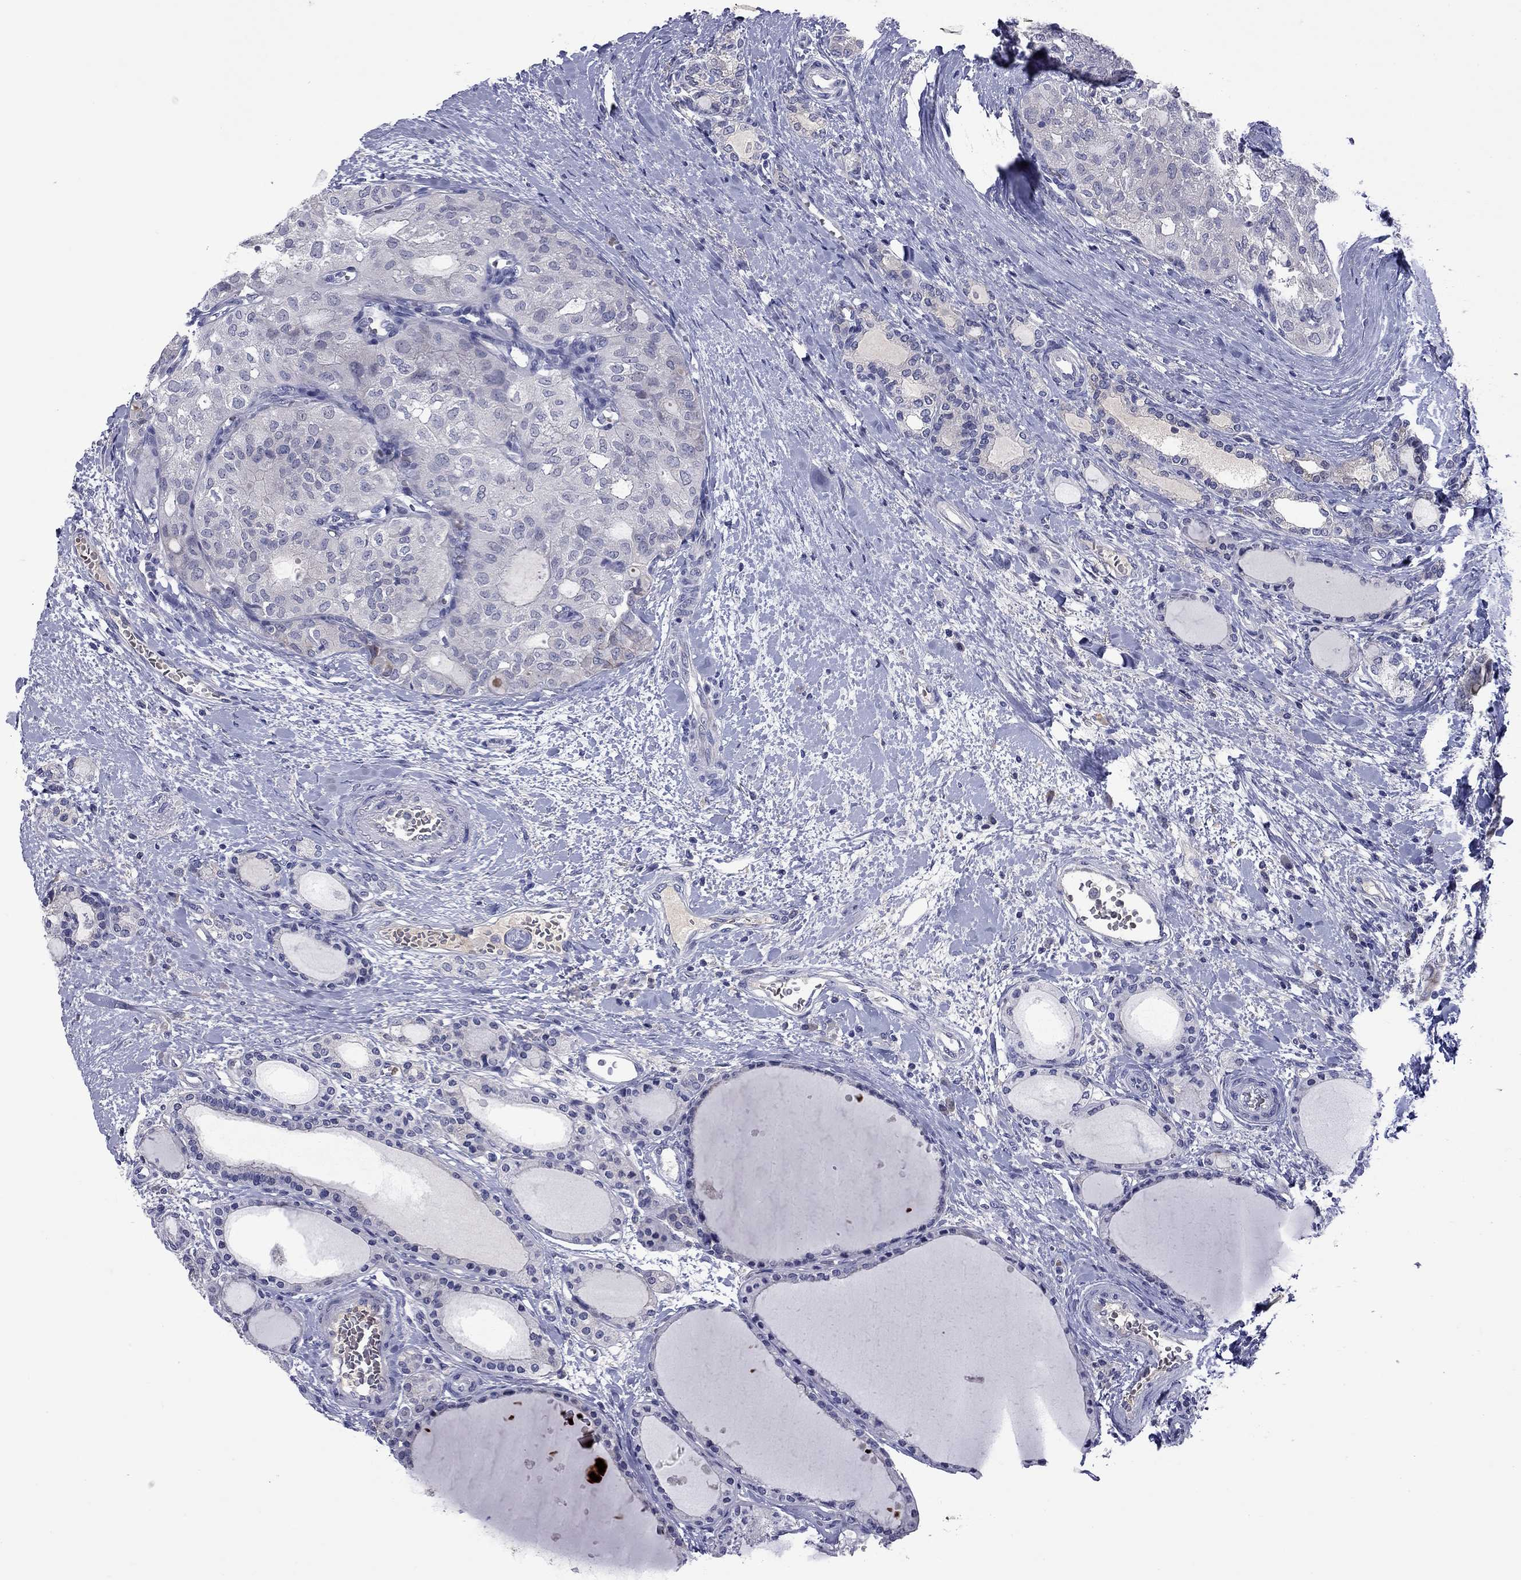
{"staining": {"intensity": "negative", "quantity": "none", "location": "none"}, "tissue": "thyroid cancer", "cell_type": "Tumor cells", "image_type": "cancer", "snomed": [{"axis": "morphology", "description": "Follicular adenoma carcinoma, NOS"}, {"axis": "topography", "description": "Thyroid gland"}], "caption": "This micrograph is of thyroid cancer stained with IHC to label a protein in brown with the nuclei are counter-stained blue. There is no positivity in tumor cells.", "gene": "UNC119B", "patient": {"sex": "male", "age": 75}}